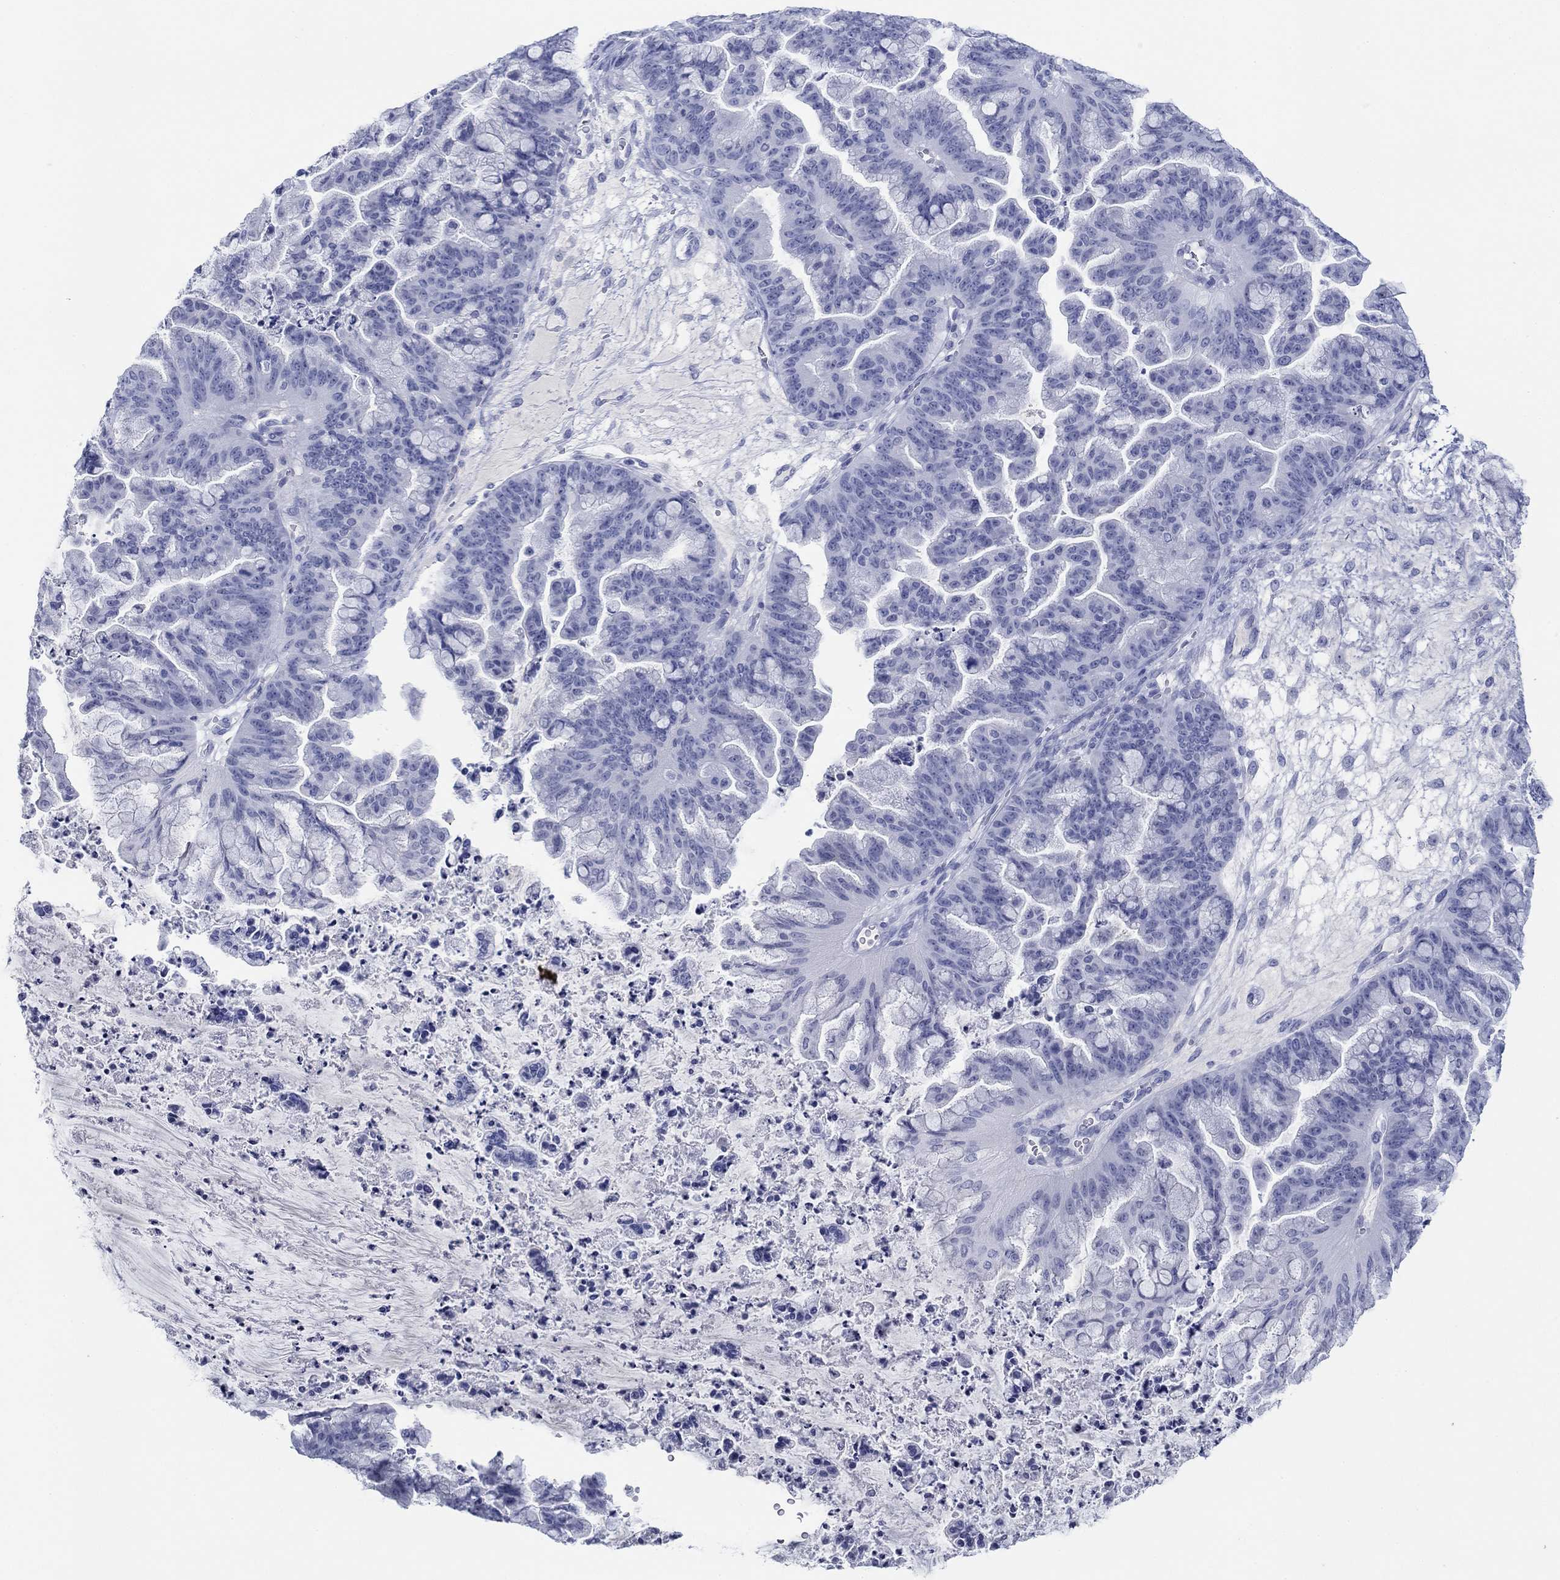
{"staining": {"intensity": "negative", "quantity": "none", "location": "none"}, "tissue": "ovarian cancer", "cell_type": "Tumor cells", "image_type": "cancer", "snomed": [{"axis": "morphology", "description": "Cystadenocarcinoma, mucinous, NOS"}, {"axis": "topography", "description": "Ovary"}], "caption": "DAB immunohistochemical staining of human mucinous cystadenocarcinoma (ovarian) shows no significant staining in tumor cells. (DAB immunohistochemistry (IHC) visualized using brightfield microscopy, high magnification).", "gene": "PDYN", "patient": {"sex": "female", "age": 67}}